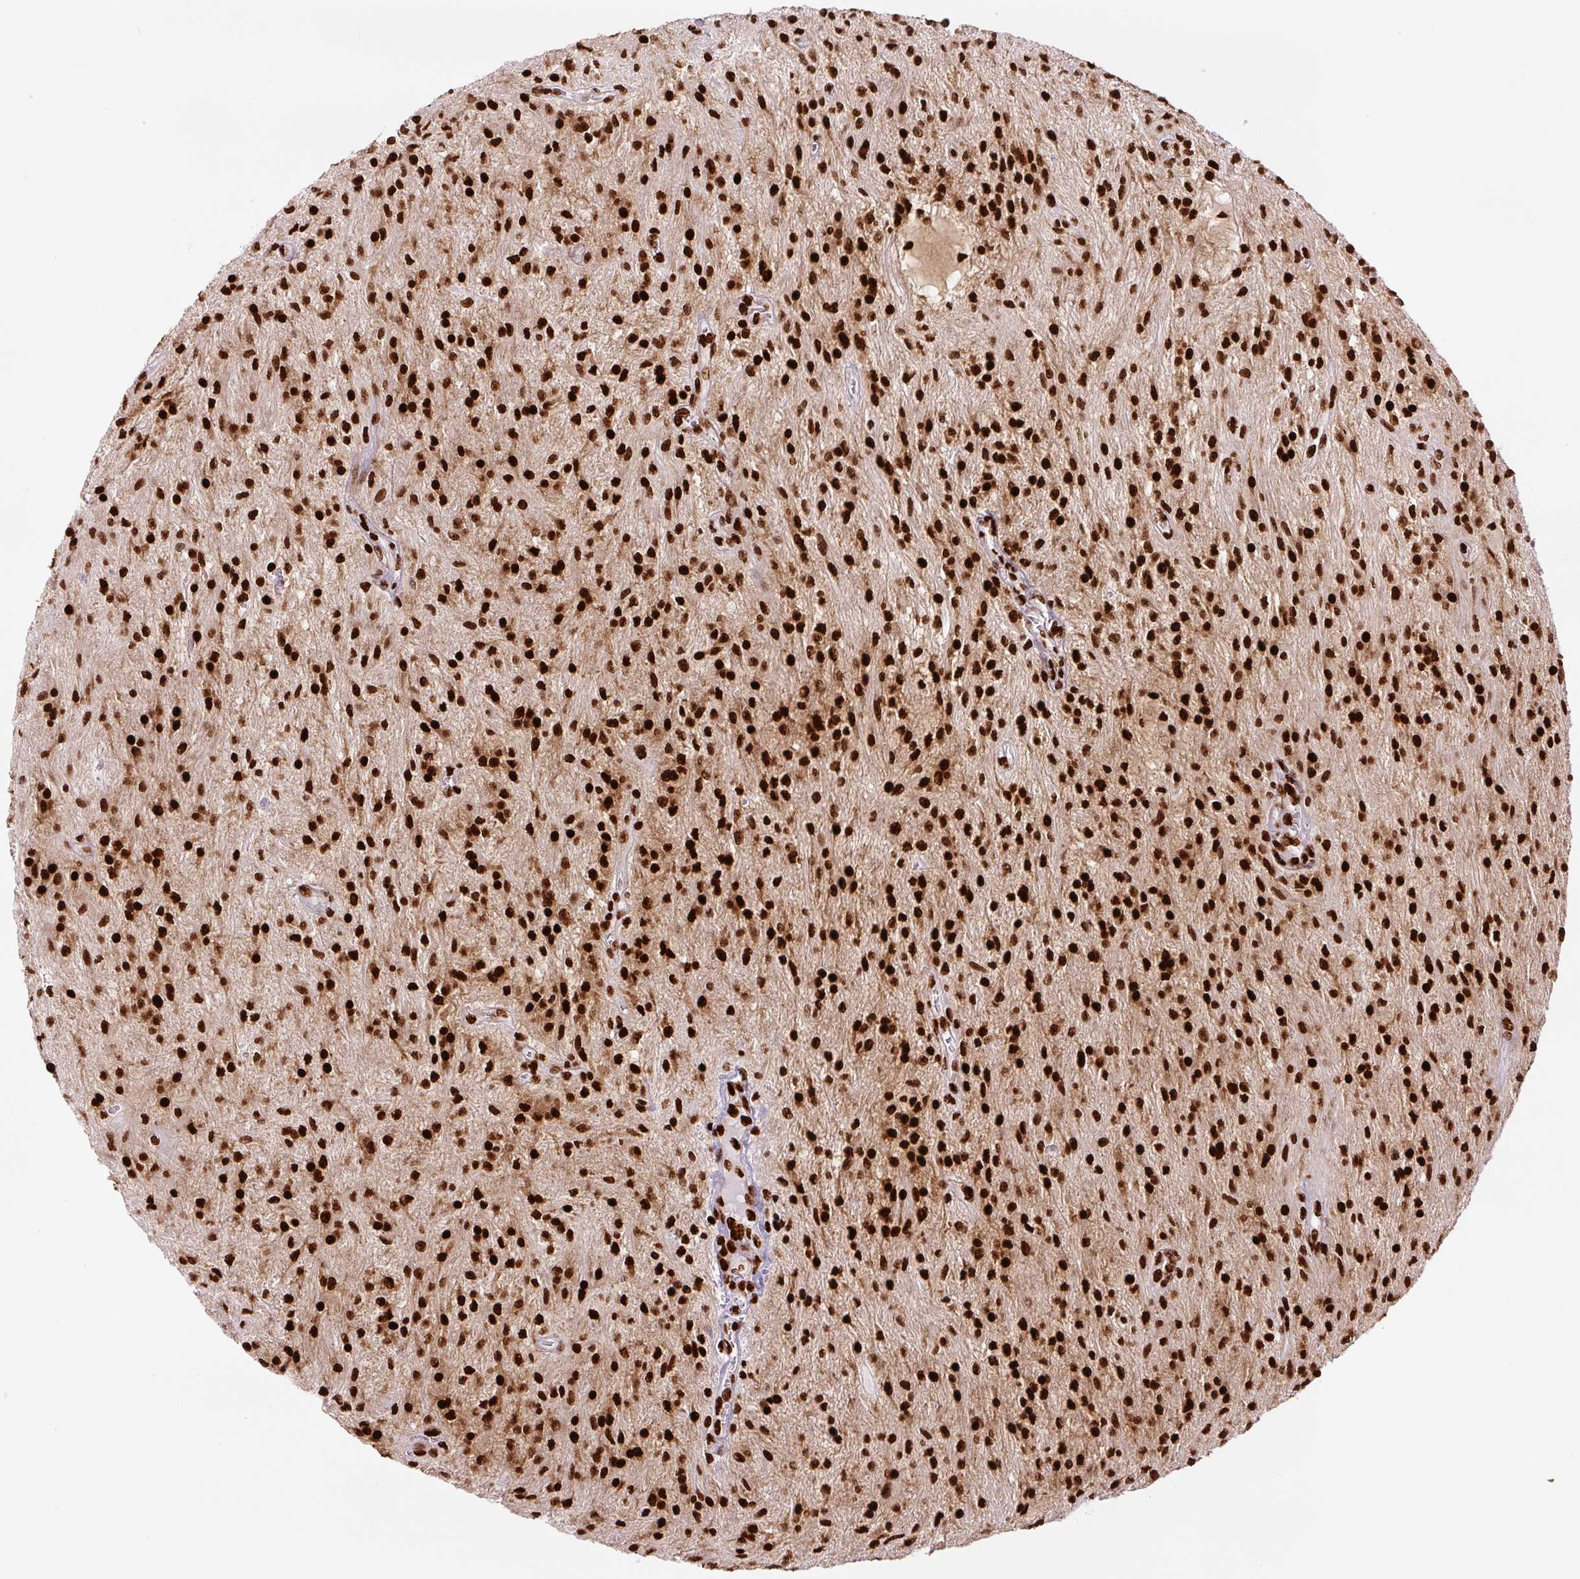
{"staining": {"intensity": "strong", "quantity": ">75%", "location": "nuclear"}, "tissue": "glioma", "cell_type": "Tumor cells", "image_type": "cancer", "snomed": [{"axis": "morphology", "description": "Glioma, malignant, Low grade"}, {"axis": "topography", "description": "Cerebellum"}], "caption": "High-power microscopy captured an IHC image of malignant glioma (low-grade), revealing strong nuclear staining in approximately >75% of tumor cells. (DAB (3,3'-diaminobenzidine) IHC with brightfield microscopy, high magnification).", "gene": "FUS", "patient": {"sex": "female", "age": 14}}